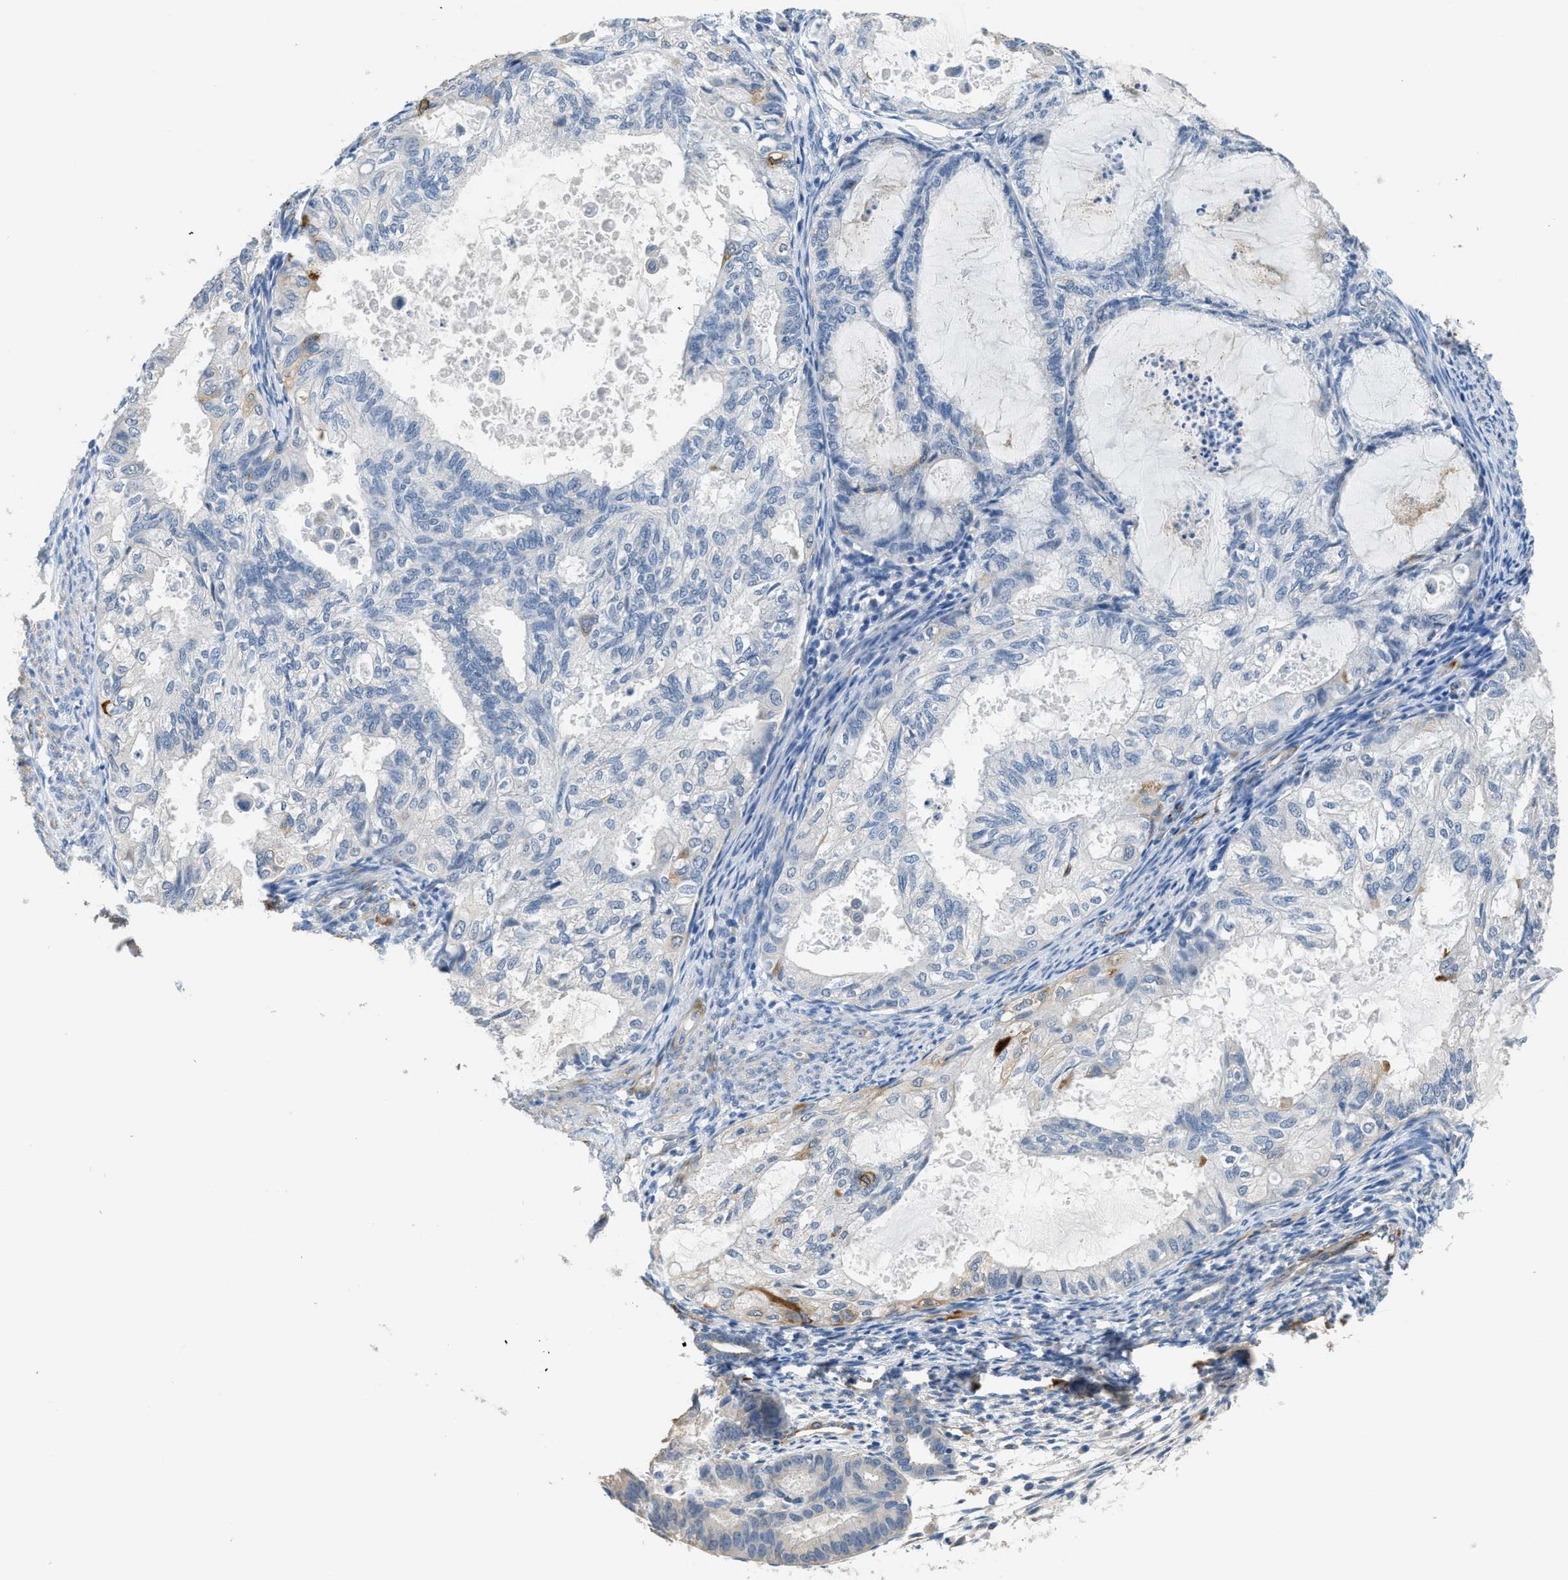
{"staining": {"intensity": "weak", "quantity": "<25%", "location": "cytoplasmic/membranous"}, "tissue": "cervical cancer", "cell_type": "Tumor cells", "image_type": "cancer", "snomed": [{"axis": "morphology", "description": "Normal tissue, NOS"}, {"axis": "morphology", "description": "Adenocarcinoma, NOS"}, {"axis": "topography", "description": "Cervix"}, {"axis": "topography", "description": "Endometrium"}], "caption": "This is an immunohistochemistry micrograph of human cervical cancer. There is no positivity in tumor cells.", "gene": "ZSWIM5", "patient": {"sex": "female", "age": 86}}